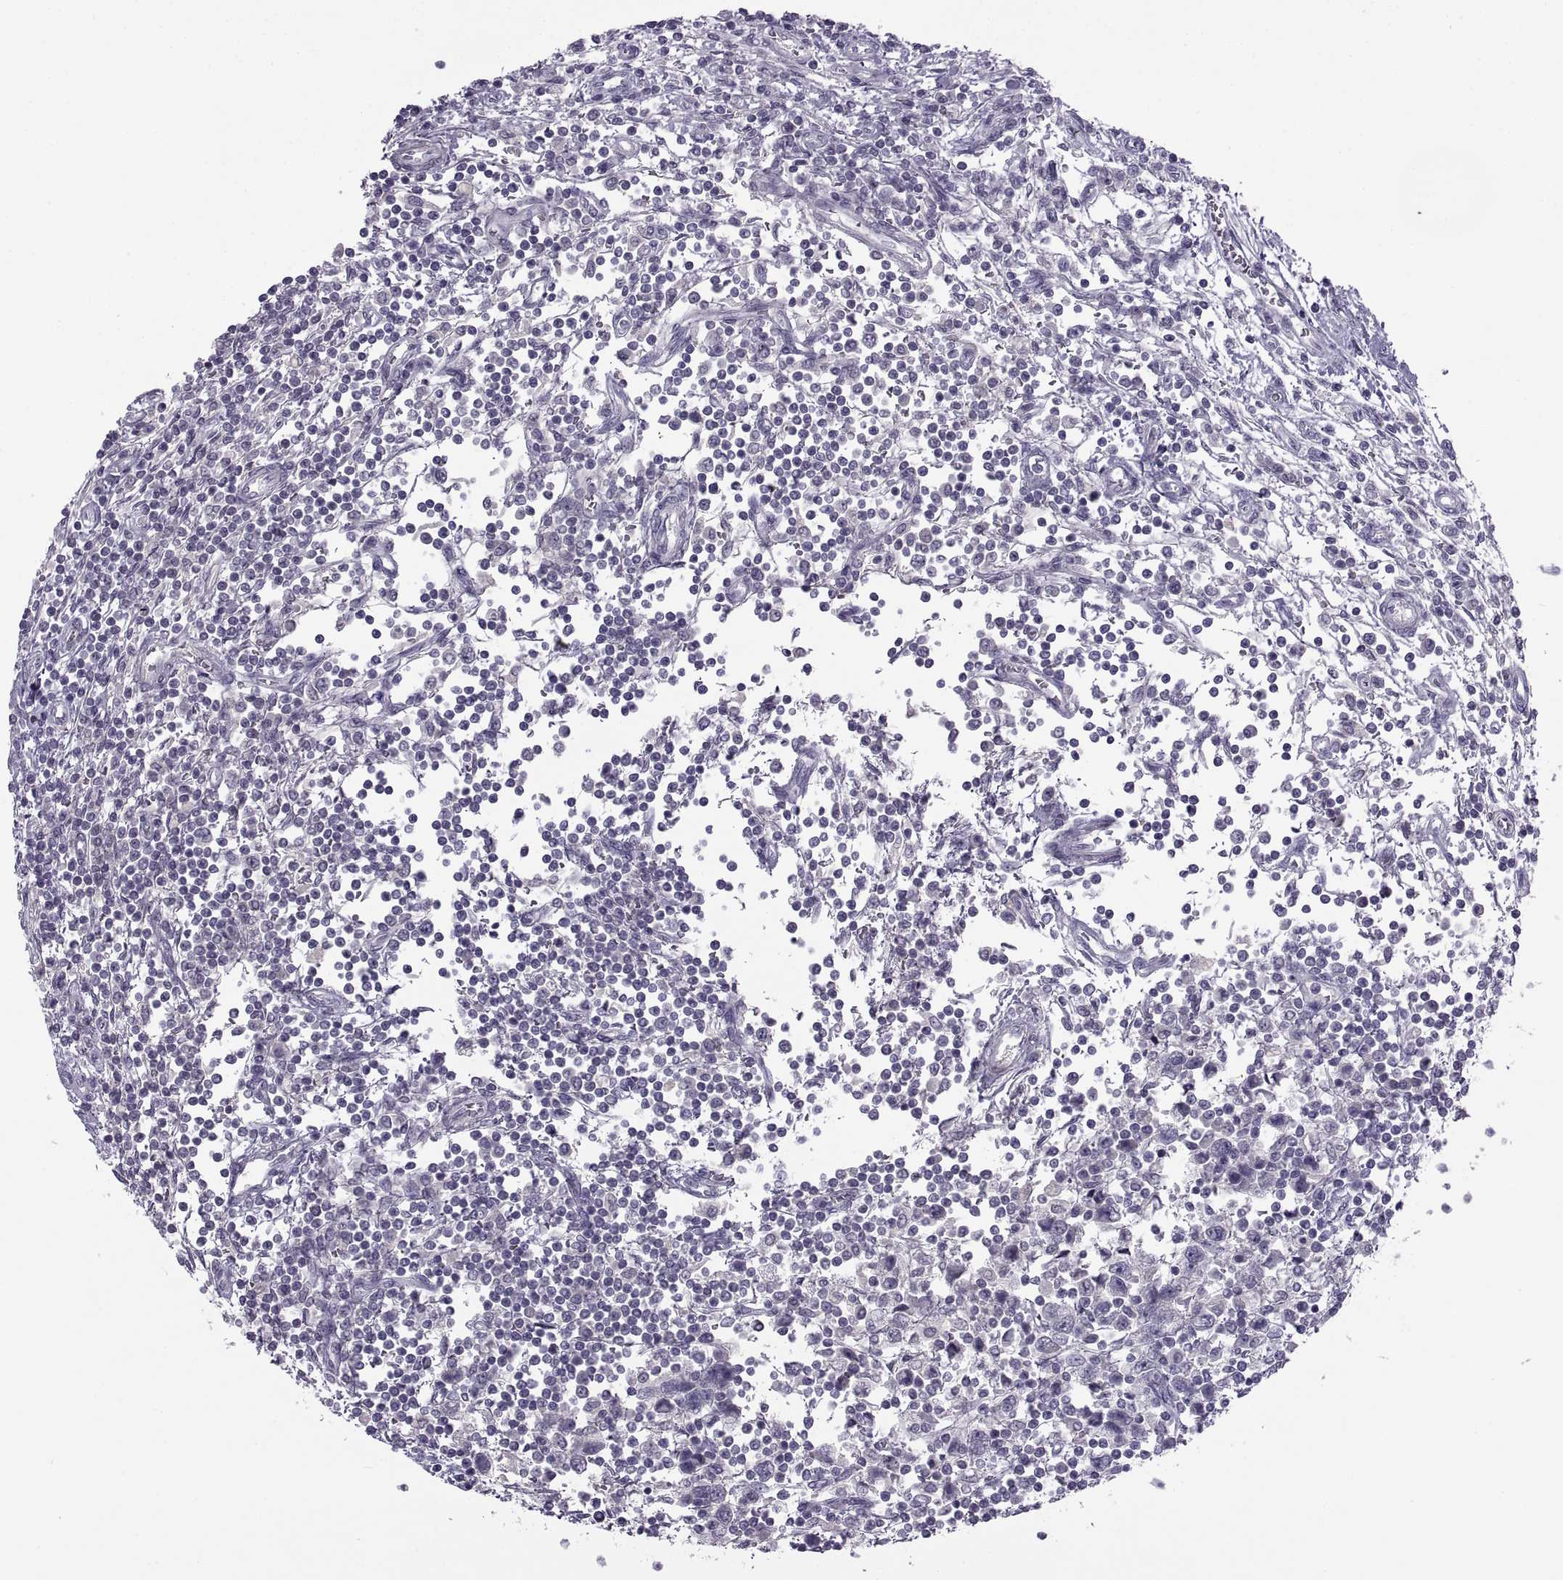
{"staining": {"intensity": "negative", "quantity": "none", "location": "none"}, "tissue": "testis cancer", "cell_type": "Tumor cells", "image_type": "cancer", "snomed": [{"axis": "morphology", "description": "Seminoma, NOS"}, {"axis": "topography", "description": "Testis"}], "caption": "Immunohistochemistry histopathology image of testis cancer (seminoma) stained for a protein (brown), which displays no positivity in tumor cells.", "gene": "BSPH1", "patient": {"sex": "male", "age": 34}}